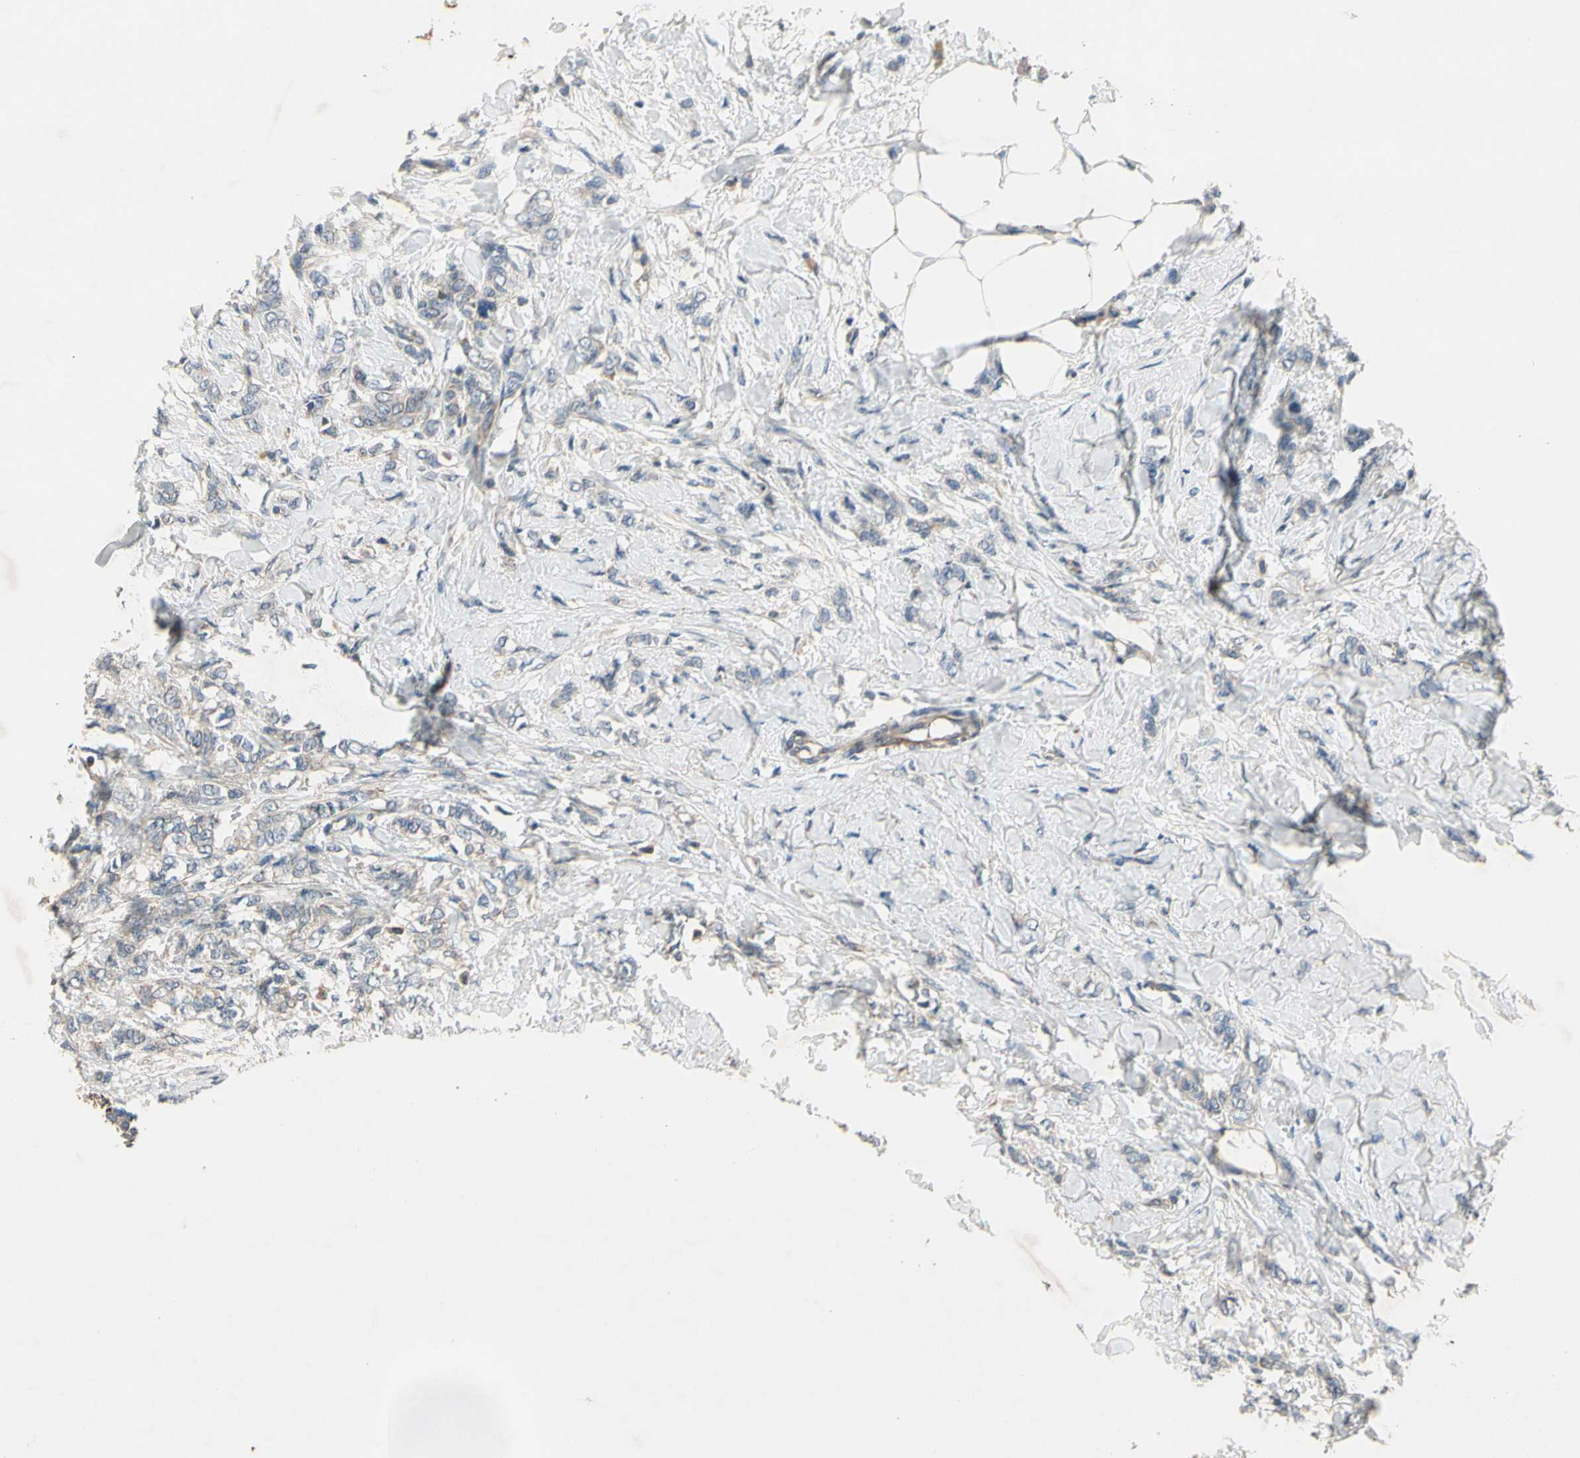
{"staining": {"intensity": "weak", "quantity": "25%-75%", "location": "cytoplasmic/membranous"}, "tissue": "breast cancer", "cell_type": "Tumor cells", "image_type": "cancer", "snomed": [{"axis": "morphology", "description": "Lobular carcinoma, in situ"}, {"axis": "morphology", "description": "Lobular carcinoma"}, {"axis": "topography", "description": "Breast"}], "caption": "Immunohistochemical staining of human breast cancer exhibits low levels of weak cytoplasmic/membranous protein expression in about 25%-75% of tumor cells.", "gene": "ALKBH3", "patient": {"sex": "female", "age": 41}}